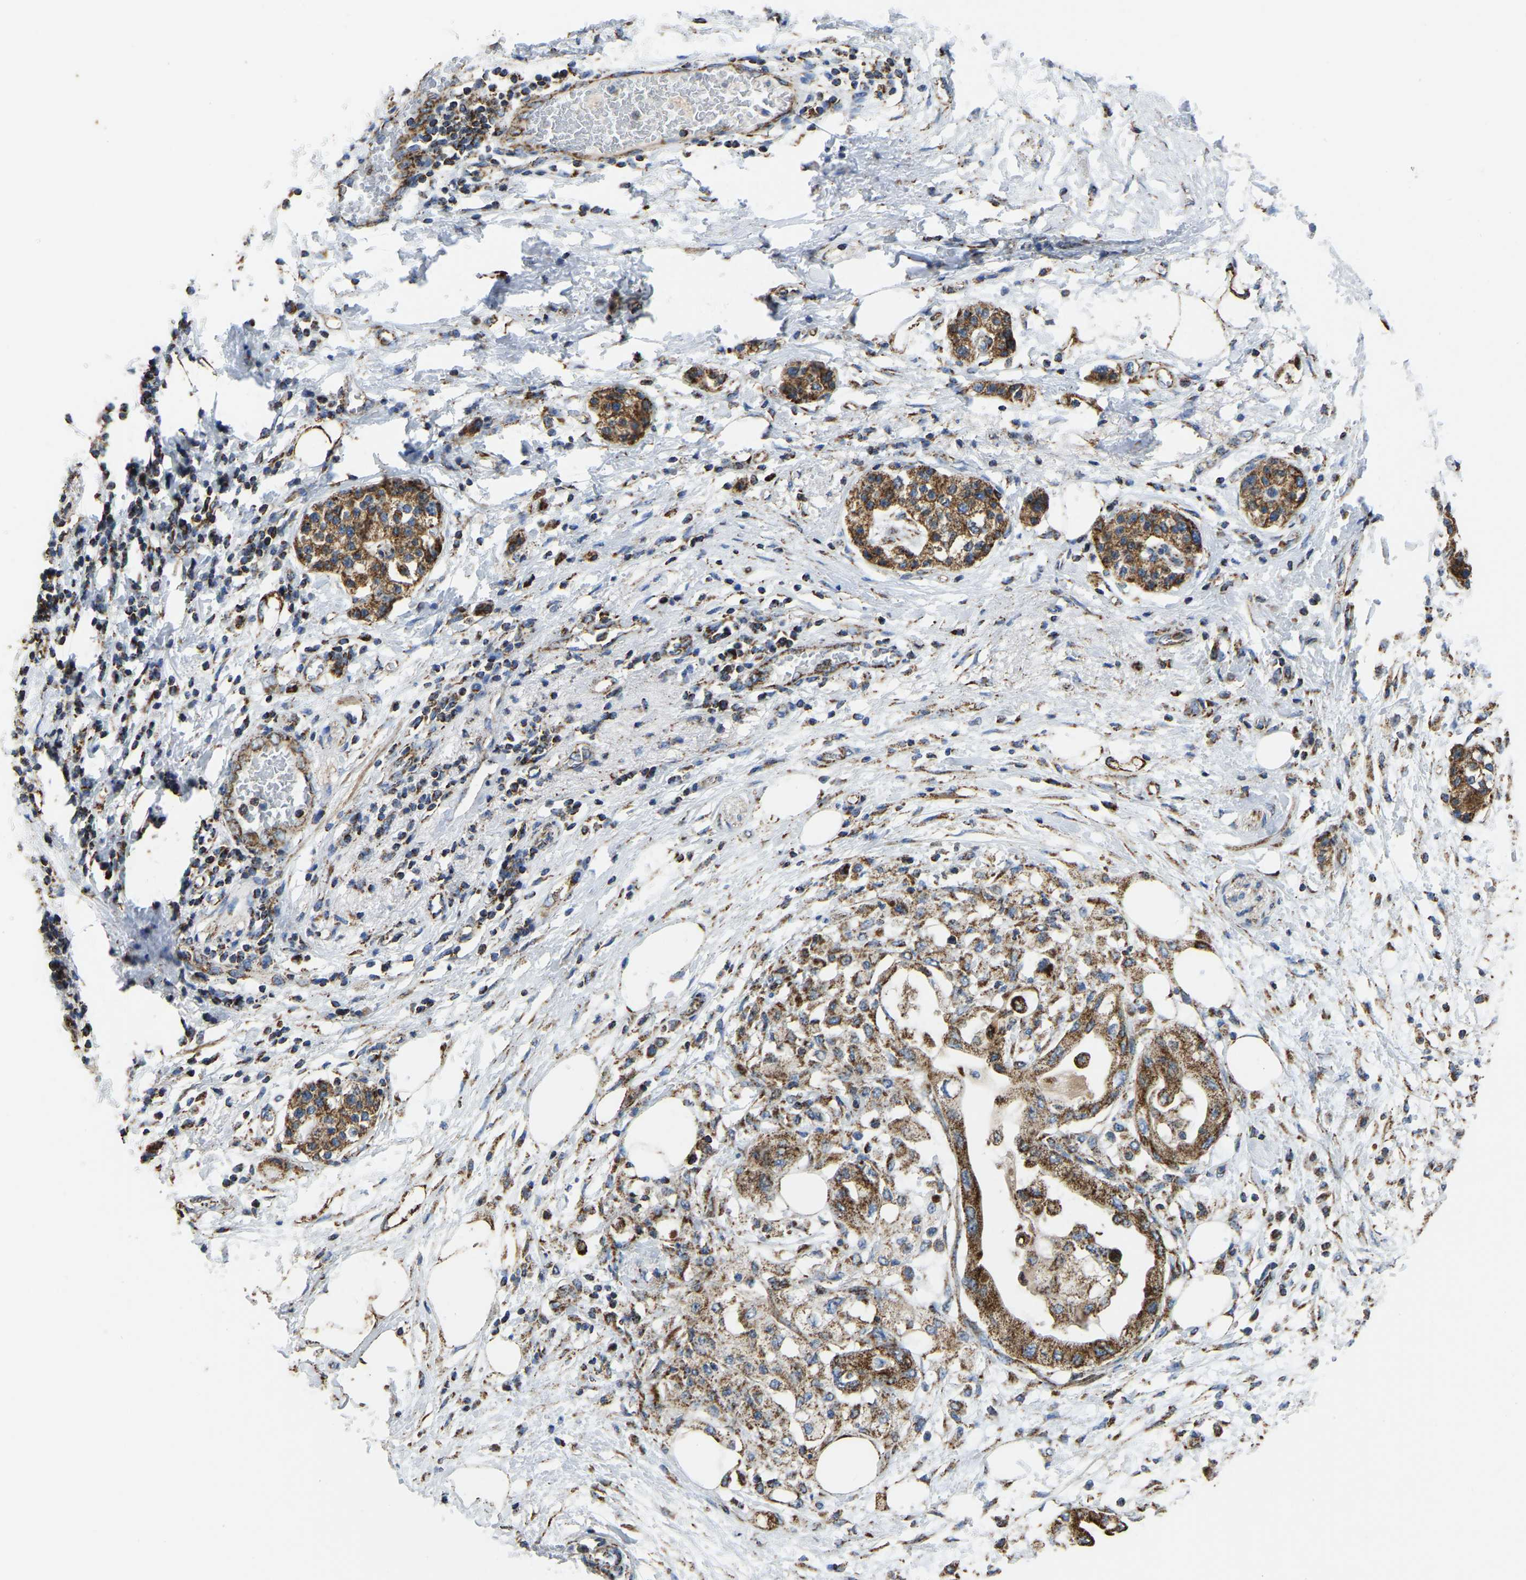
{"staining": {"intensity": "strong", "quantity": ">75%", "location": "cytoplasmic/membranous"}, "tissue": "pancreatic cancer", "cell_type": "Tumor cells", "image_type": "cancer", "snomed": [{"axis": "morphology", "description": "Normal tissue, NOS"}, {"axis": "morphology", "description": "Adenocarcinoma, NOS"}, {"axis": "topography", "description": "Pancreas"}, {"axis": "topography", "description": "Duodenum"}], "caption": "Approximately >75% of tumor cells in pancreatic adenocarcinoma show strong cytoplasmic/membranous protein staining as visualized by brown immunohistochemical staining.", "gene": "ETFA", "patient": {"sex": "female", "age": 60}}